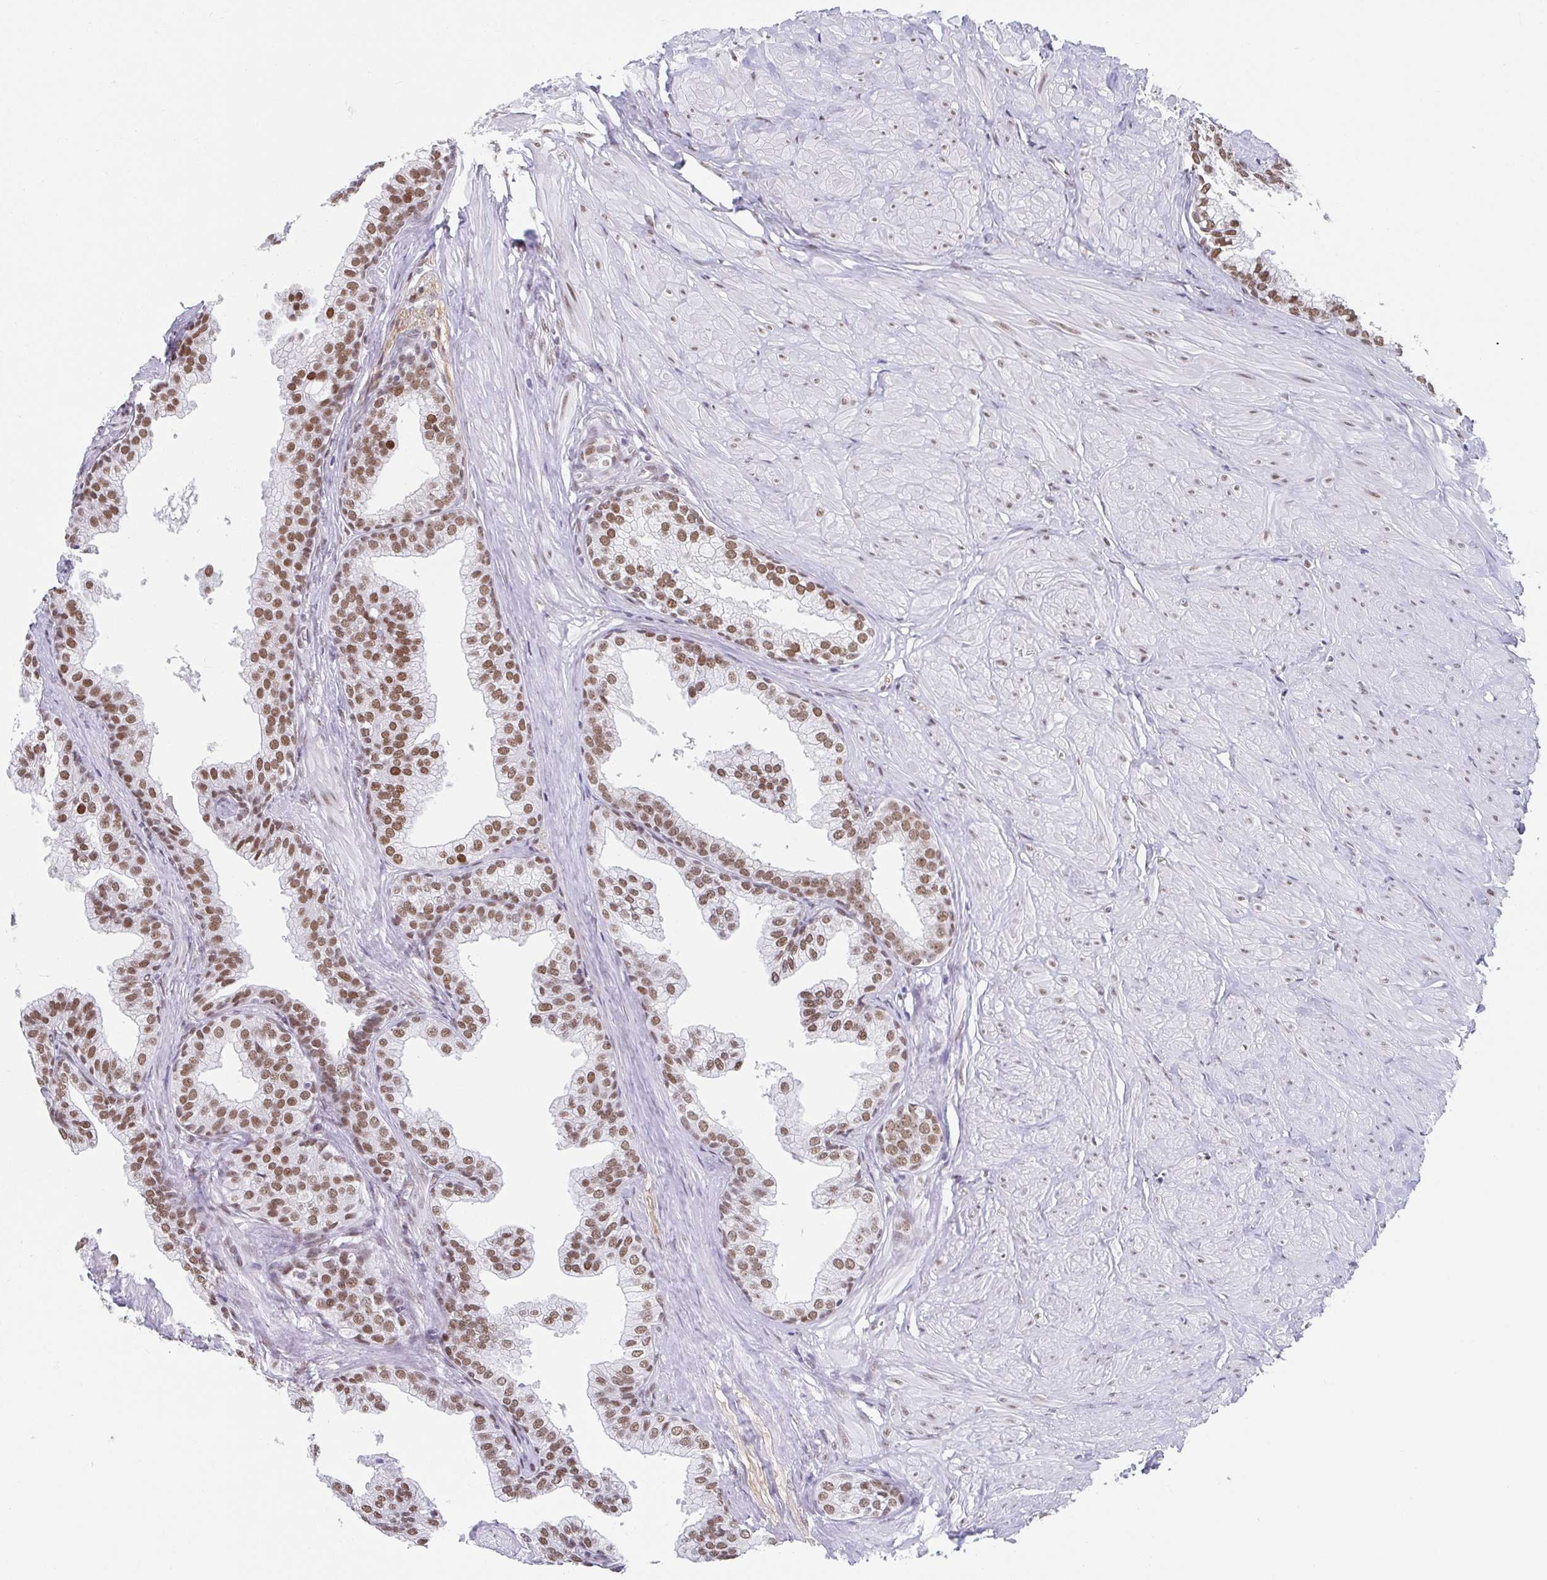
{"staining": {"intensity": "moderate", "quantity": ">75%", "location": "nuclear"}, "tissue": "prostate", "cell_type": "Glandular cells", "image_type": "normal", "snomed": [{"axis": "morphology", "description": "Normal tissue, NOS"}, {"axis": "topography", "description": "Prostate"}, {"axis": "topography", "description": "Peripheral nerve tissue"}], "caption": "Prostate stained with DAB IHC displays medium levels of moderate nuclear positivity in approximately >75% of glandular cells. (IHC, brightfield microscopy, high magnification).", "gene": "SLC7A10", "patient": {"sex": "male", "age": 55}}